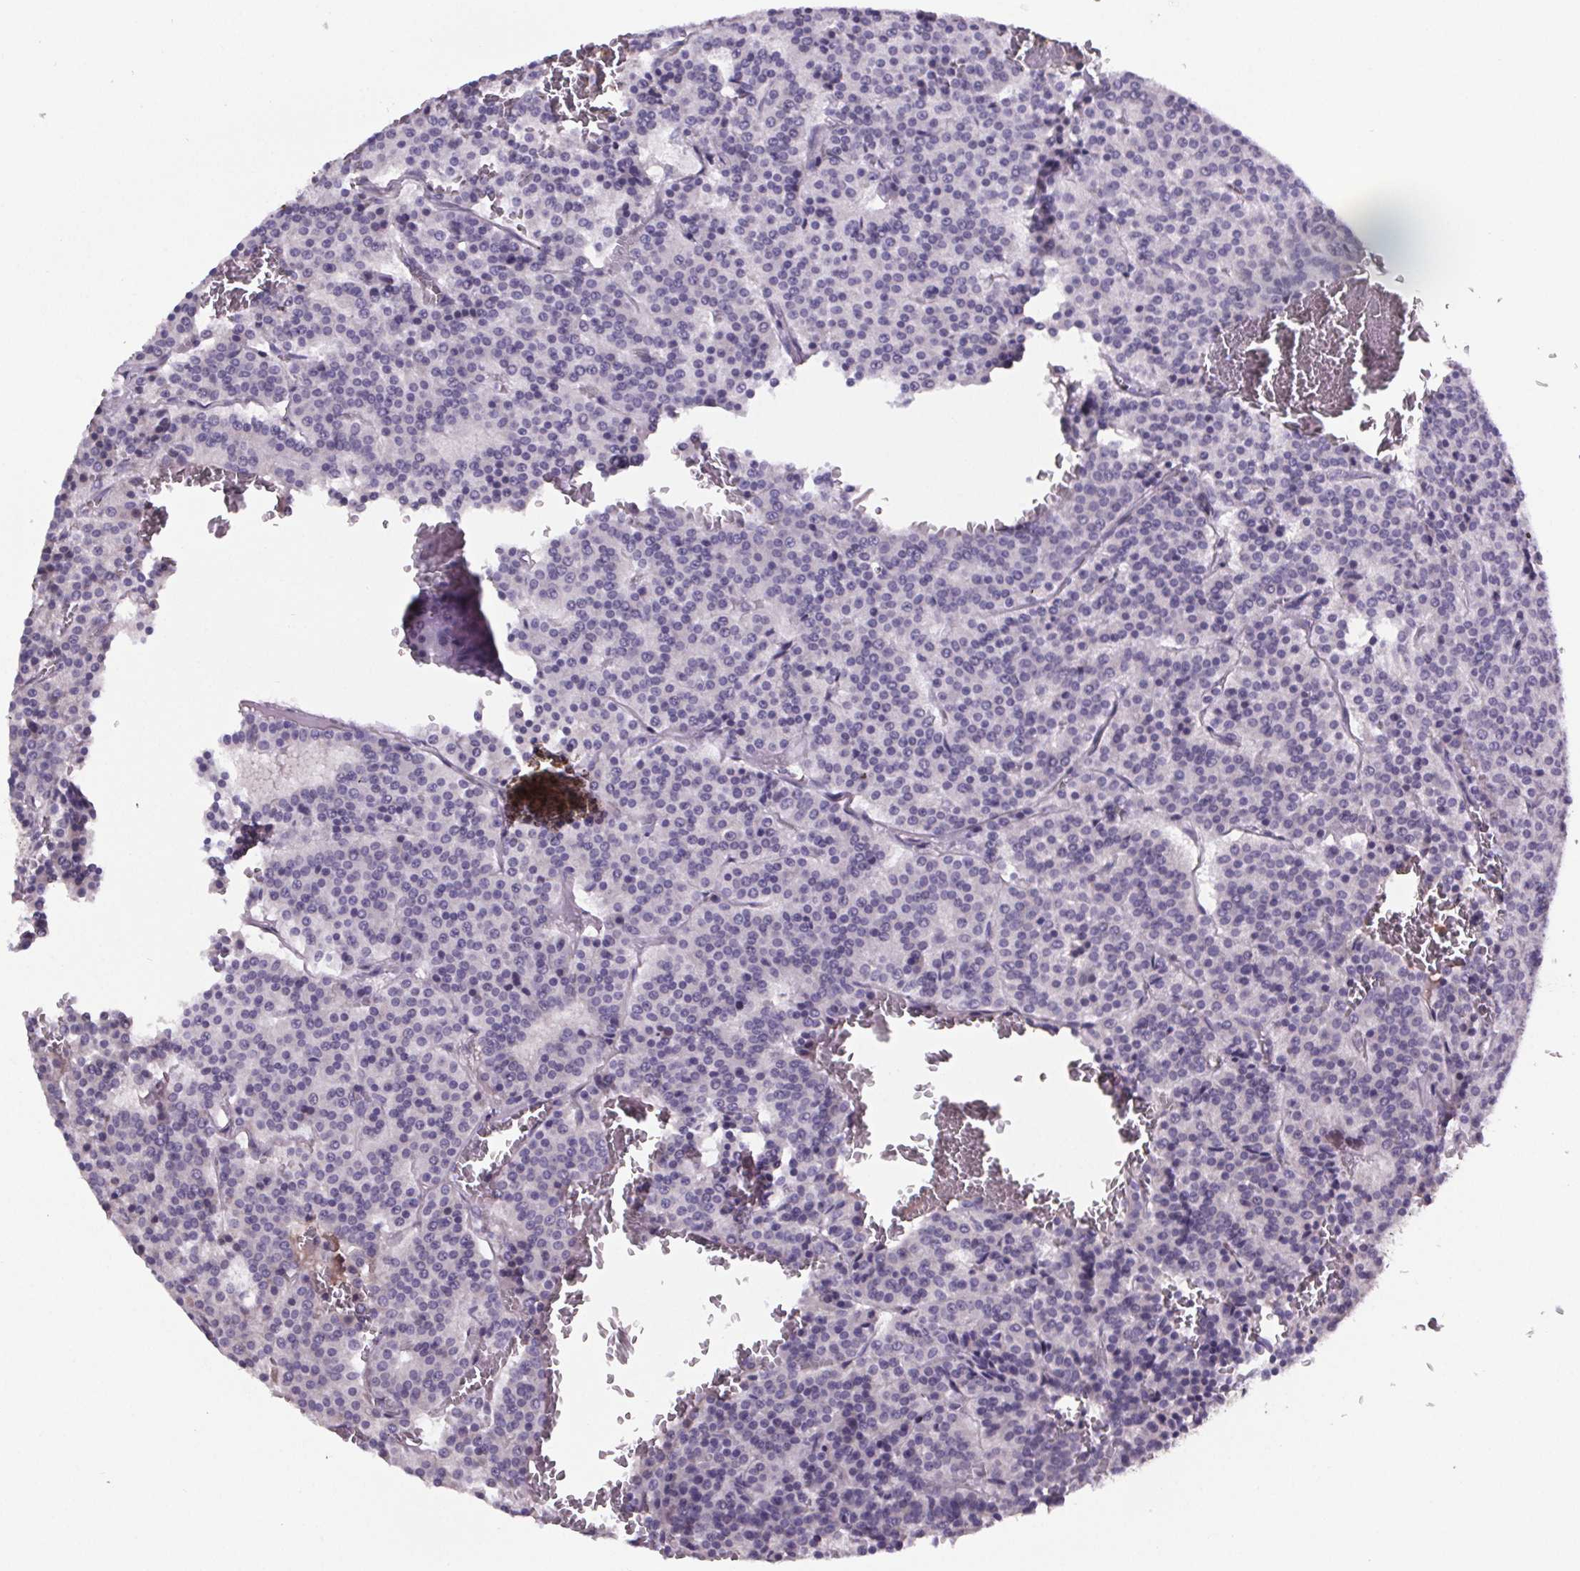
{"staining": {"intensity": "negative", "quantity": "none", "location": "none"}, "tissue": "carcinoid", "cell_type": "Tumor cells", "image_type": "cancer", "snomed": [{"axis": "morphology", "description": "Carcinoid, malignant, NOS"}, {"axis": "topography", "description": "Lung"}], "caption": "Photomicrograph shows no significant protein positivity in tumor cells of carcinoid.", "gene": "CUBN", "patient": {"sex": "male", "age": 70}}